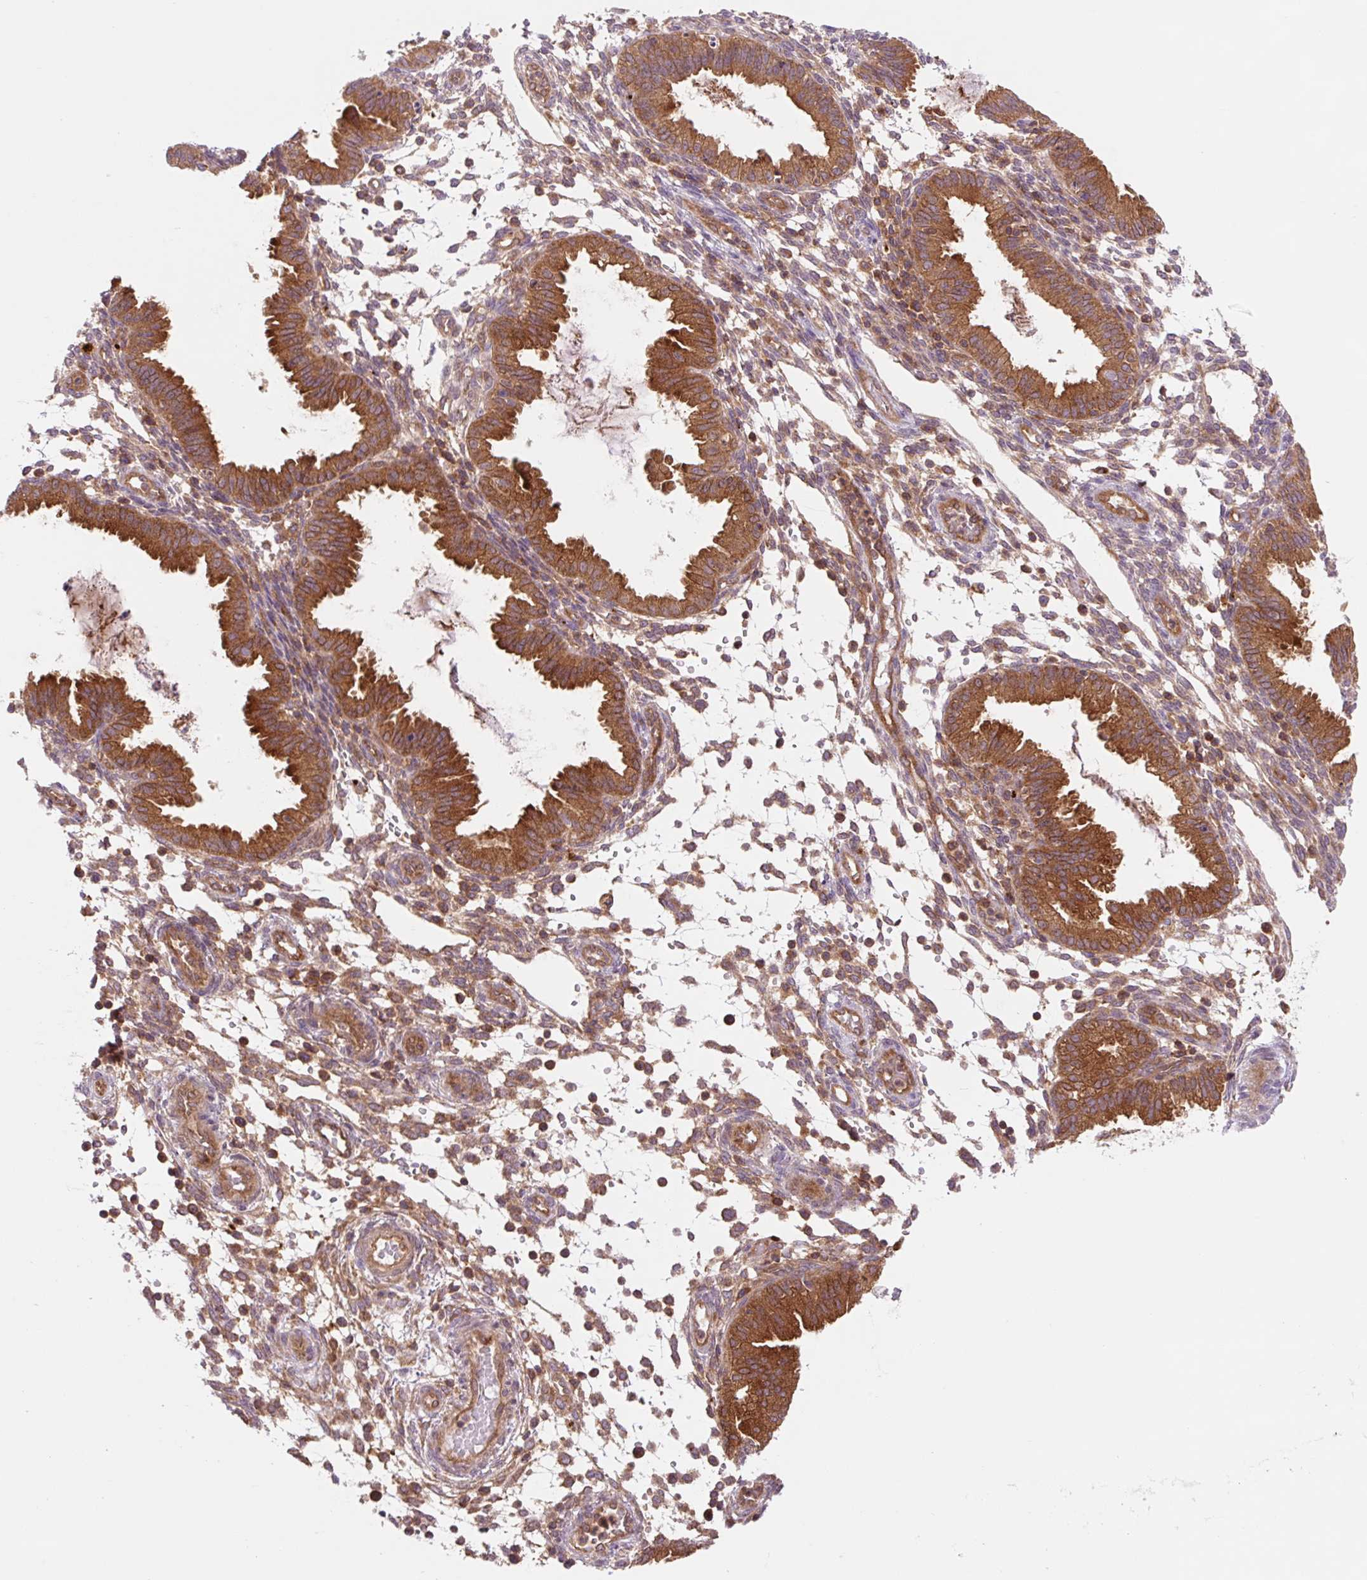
{"staining": {"intensity": "moderate", "quantity": "<25%", "location": "cytoplasmic/membranous"}, "tissue": "endometrium", "cell_type": "Cells in endometrial stroma", "image_type": "normal", "snomed": [{"axis": "morphology", "description": "Normal tissue, NOS"}, {"axis": "topography", "description": "Endometrium"}], "caption": "Endometrium stained with DAB (3,3'-diaminobenzidine) IHC exhibits low levels of moderate cytoplasmic/membranous staining in approximately <25% of cells in endometrial stroma. The staining is performed using DAB (3,3'-diaminobenzidine) brown chromogen to label protein expression. The nuclei are counter-stained blue using hematoxylin.", "gene": "VPS4A", "patient": {"sex": "female", "age": 33}}